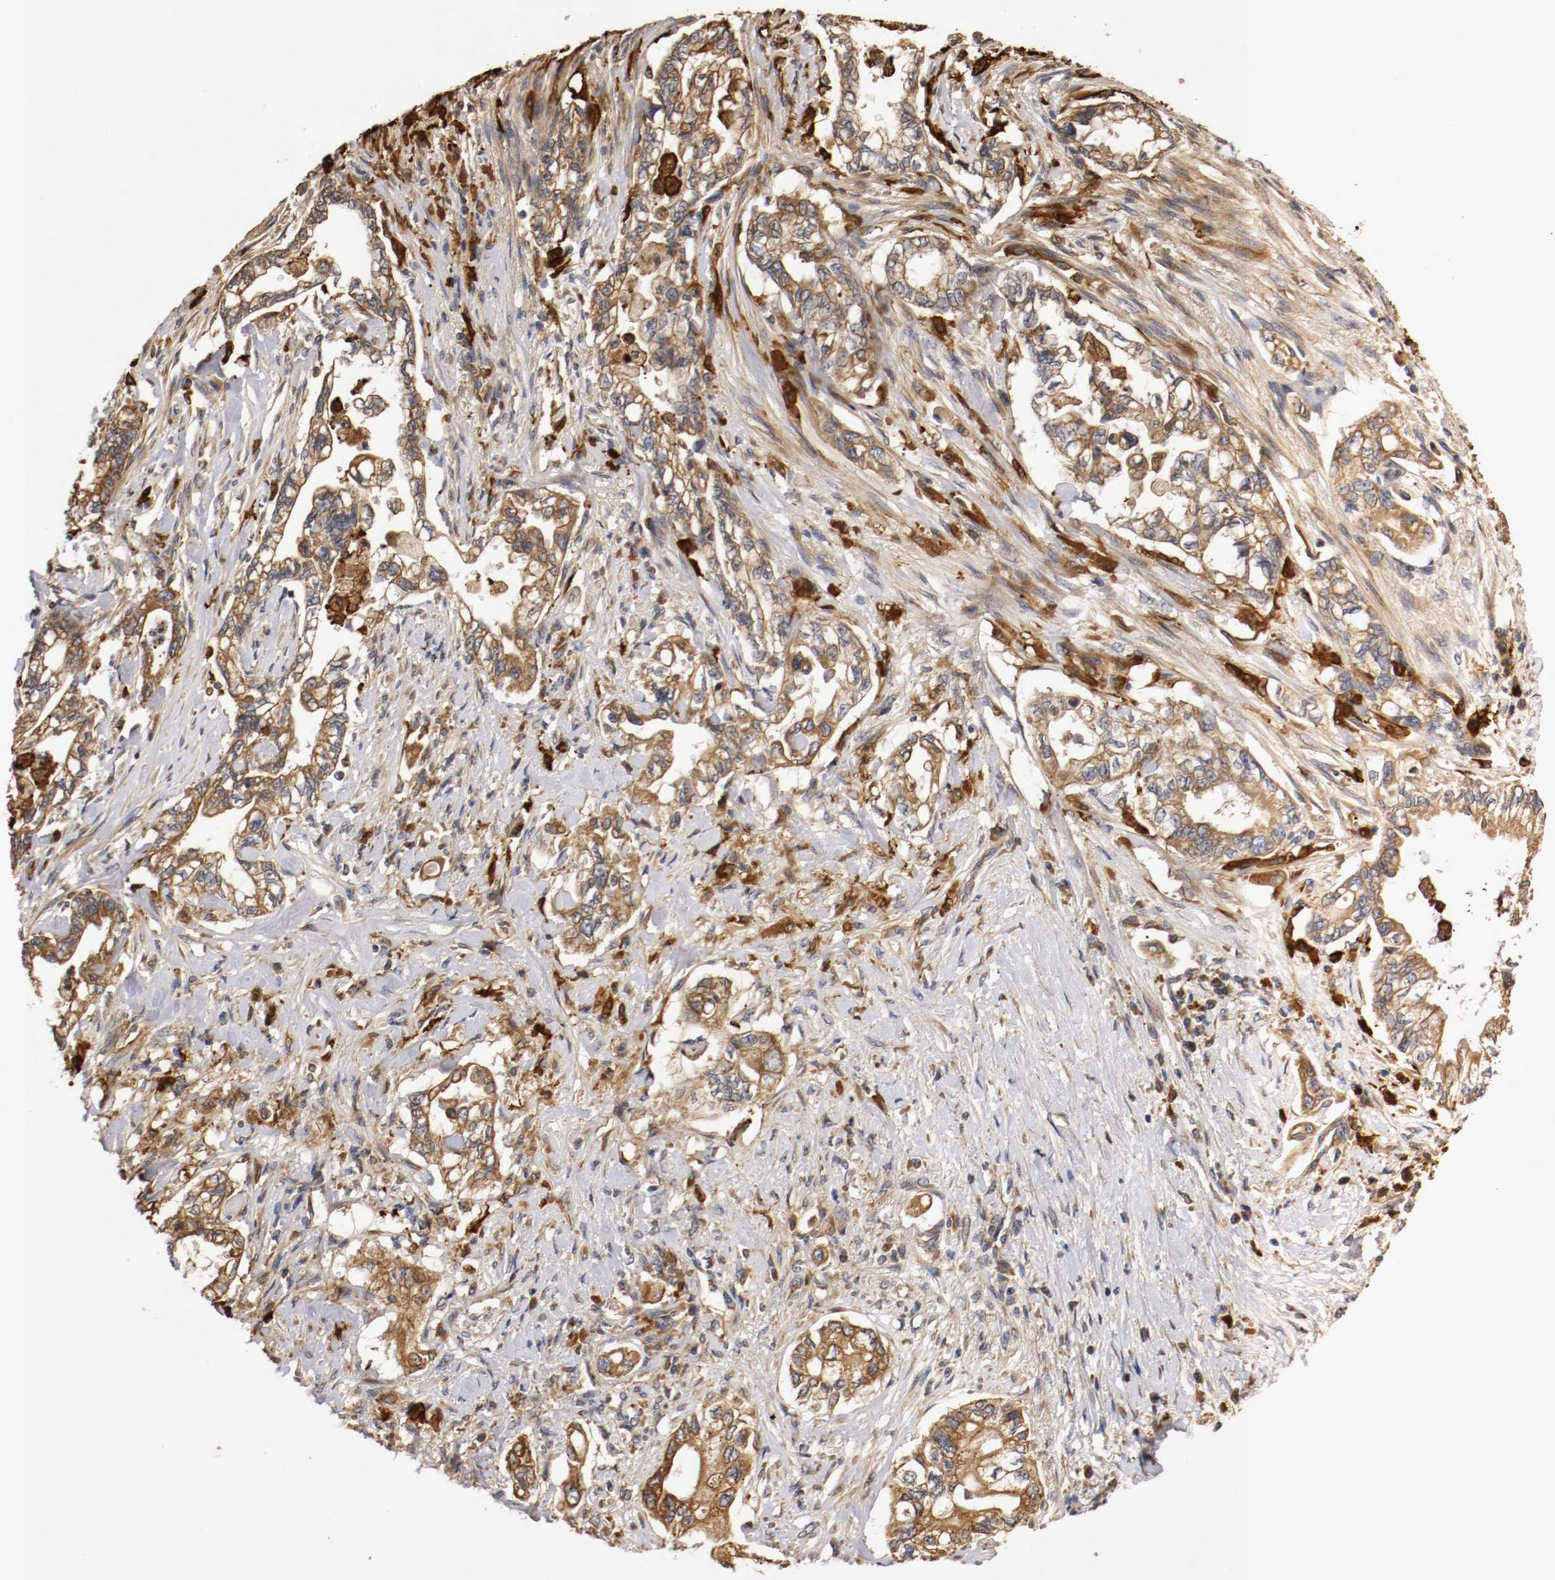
{"staining": {"intensity": "moderate", "quantity": ">75%", "location": "cytoplasmic/membranous"}, "tissue": "pancreatic cancer", "cell_type": "Tumor cells", "image_type": "cancer", "snomed": [{"axis": "morphology", "description": "Normal tissue, NOS"}, {"axis": "topography", "description": "Pancreas"}], "caption": "Brown immunohistochemical staining in human pancreatic cancer displays moderate cytoplasmic/membranous staining in approximately >75% of tumor cells. The staining was performed using DAB (3,3'-diaminobenzidine), with brown indicating positive protein expression. Nuclei are stained blue with hematoxylin.", "gene": "VEZT", "patient": {"sex": "male", "age": 42}}